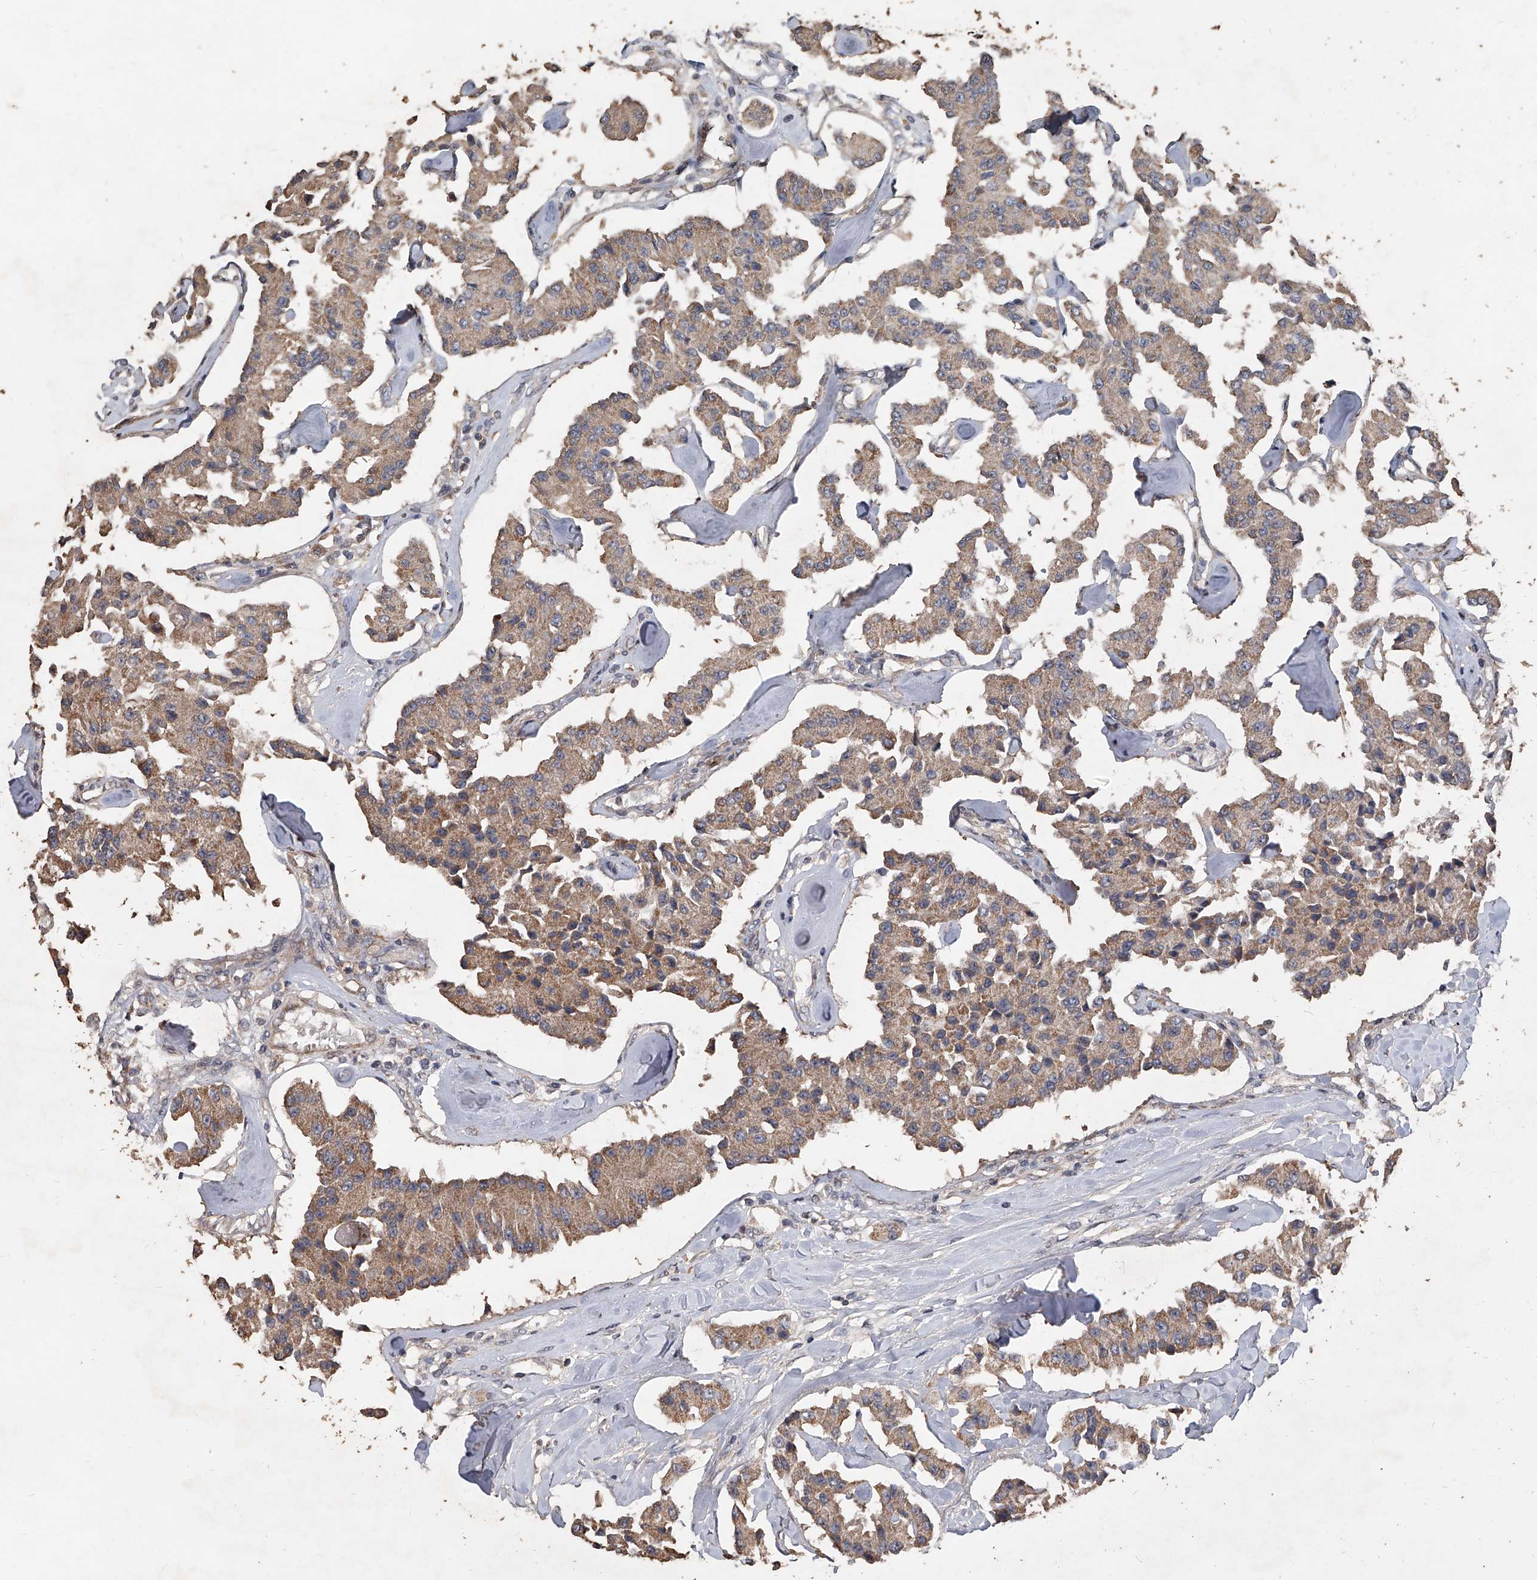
{"staining": {"intensity": "moderate", "quantity": ">75%", "location": "cytoplasmic/membranous"}, "tissue": "carcinoid", "cell_type": "Tumor cells", "image_type": "cancer", "snomed": [{"axis": "morphology", "description": "Carcinoid, malignant, NOS"}, {"axis": "topography", "description": "Pancreas"}], "caption": "An IHC photomicrograph of neoplastic tissue is shown. Protein staining in brown labels moderate cytoplasmic/membranous positivity in carcinoid within tumor cells.", "gene": "LTV1", "patient": {"sex": "male", "age": 41}}